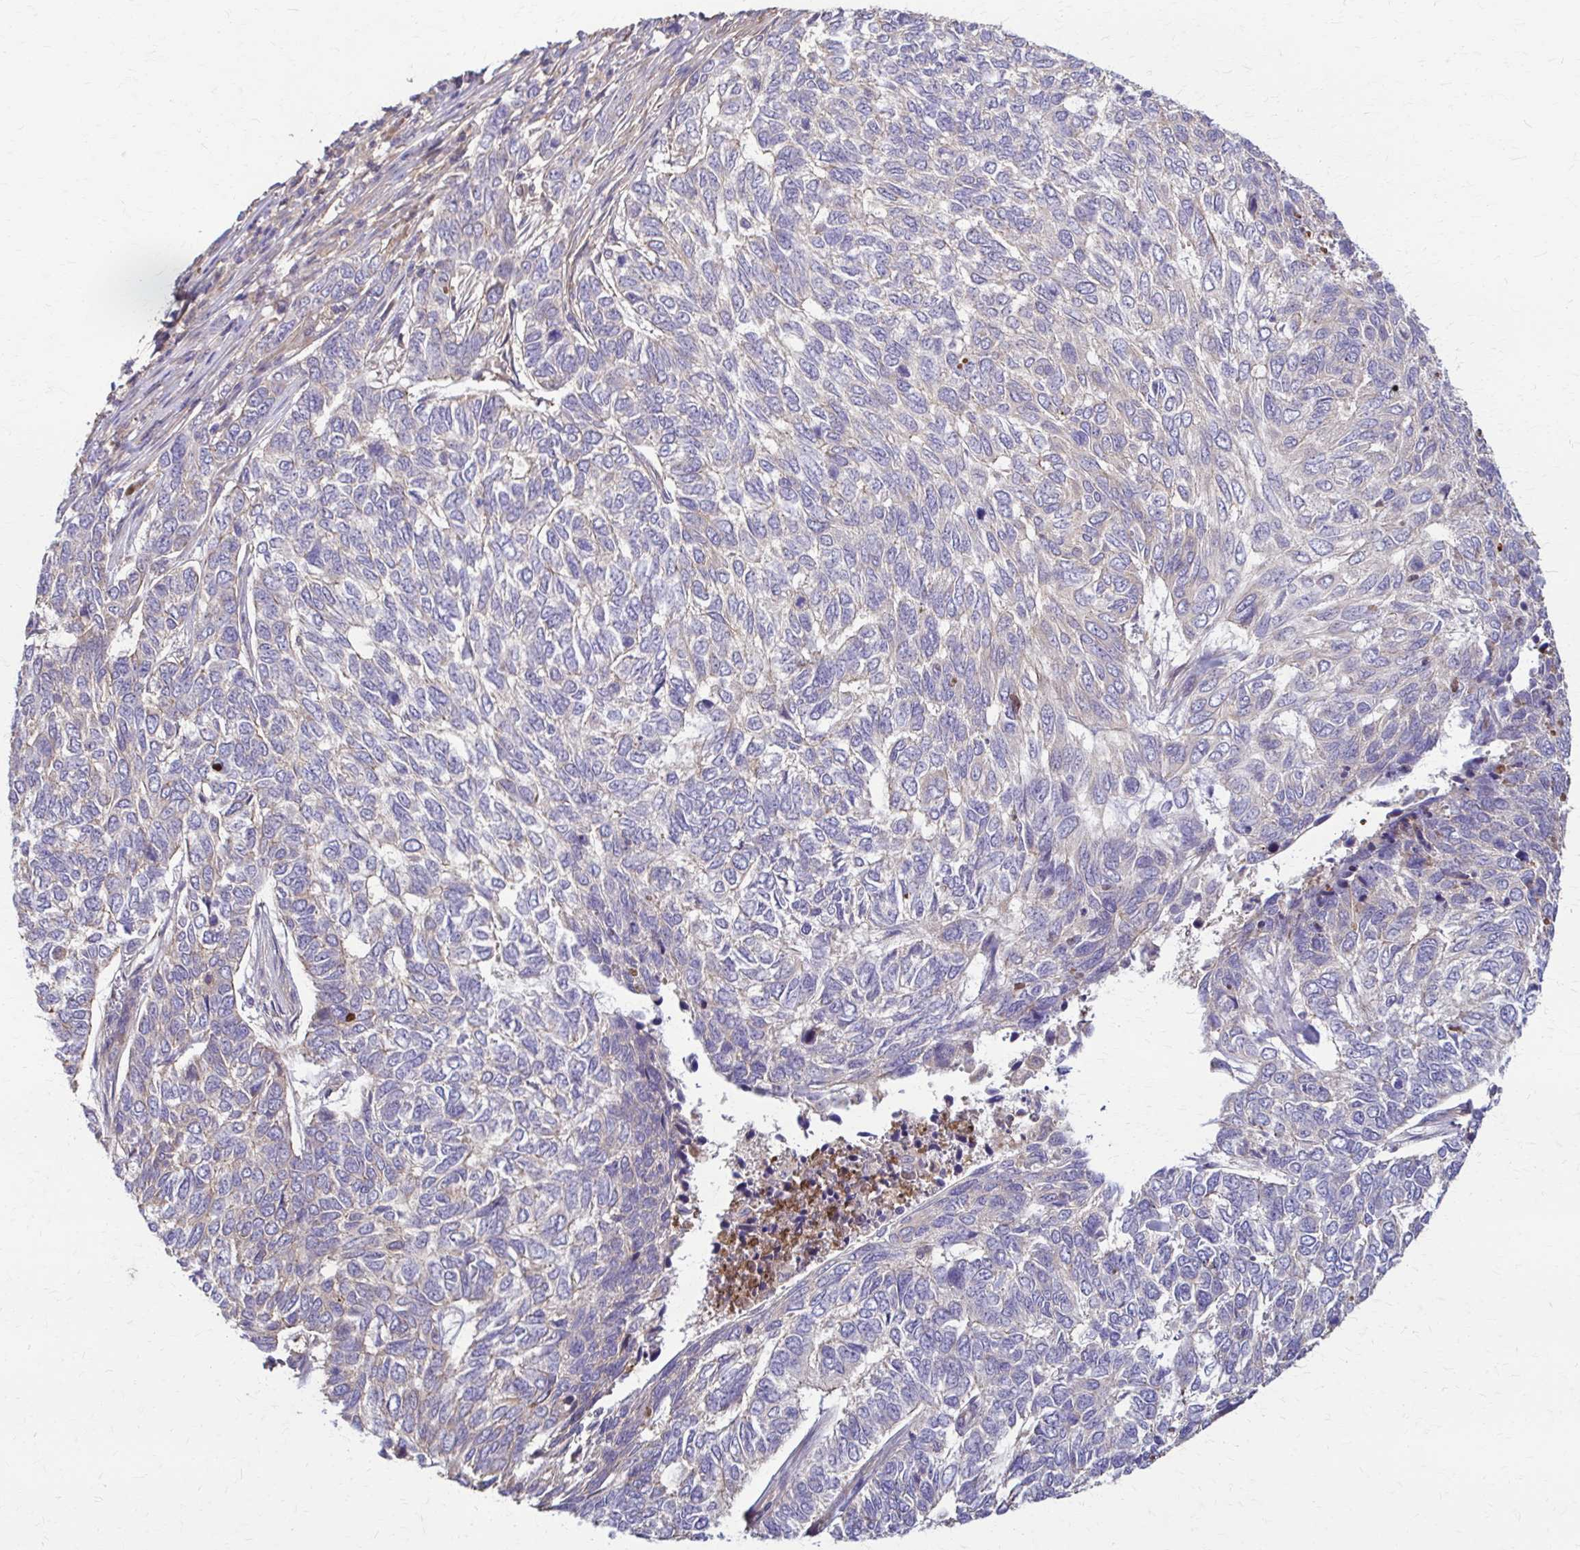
{"staining": {"intensity": "negative", "quantity": "none", "location": "none"}, "tissue": "skin cancer", "cell_type": "Tumor cells", "image_type": "cancer", "snomed": [{"axis": "morphology", "description": "Basal cell carcinoma"}, {"axis": "topography", "description": "Skin"}], "caption": "IHC image of neoplastic tissue: human basal cell carcinoma (skin) stained with DAB (3,3'-diaminobenzidine) demonstrates no significant protein positivity in tumor cells. (DAB (3,3'-diaminobenzidine) immunohistochemistry visualized using brightfield microscopy, high magnification).", "gene": "DSP", "patient": {"sex": "female", "age": 65}}